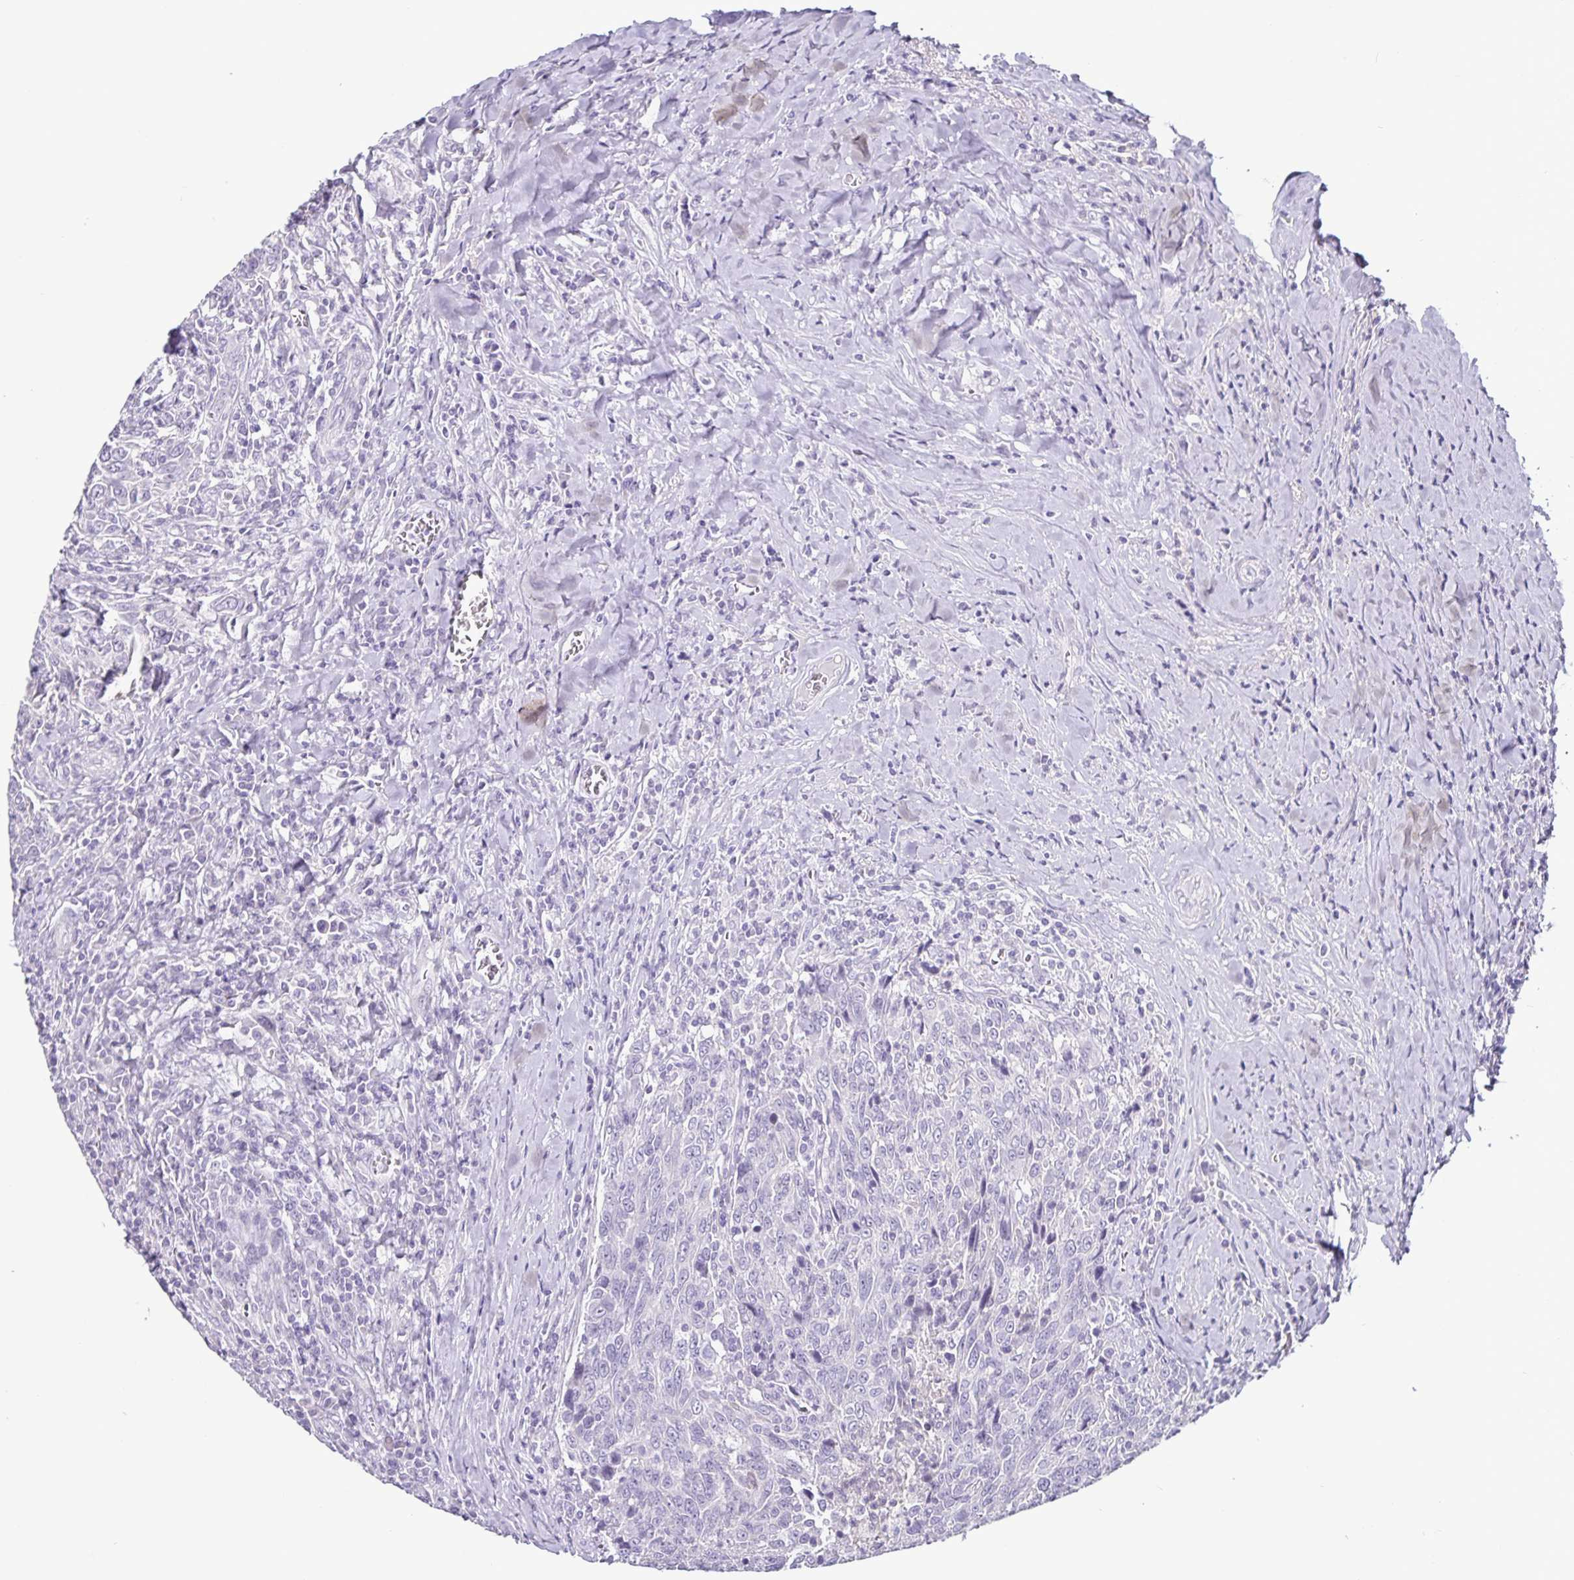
{"staining": {"intensity": "negative", "quantity": "none", "location": "none"}, "tissue": "breast cancer", "cell_type": "Tumor cells", "image_type": "cancer", "snomed": [{"axis": "morphology", "description": "Duct carcinoma"}, {"axis": "topography", "description": "Breast"}], "caption": "Breast cancer was stained to show a protein in brown. There is no significant staining in tumor cells.", "gene": "CA12", "patient": {"sex": "female", "age": 50}}